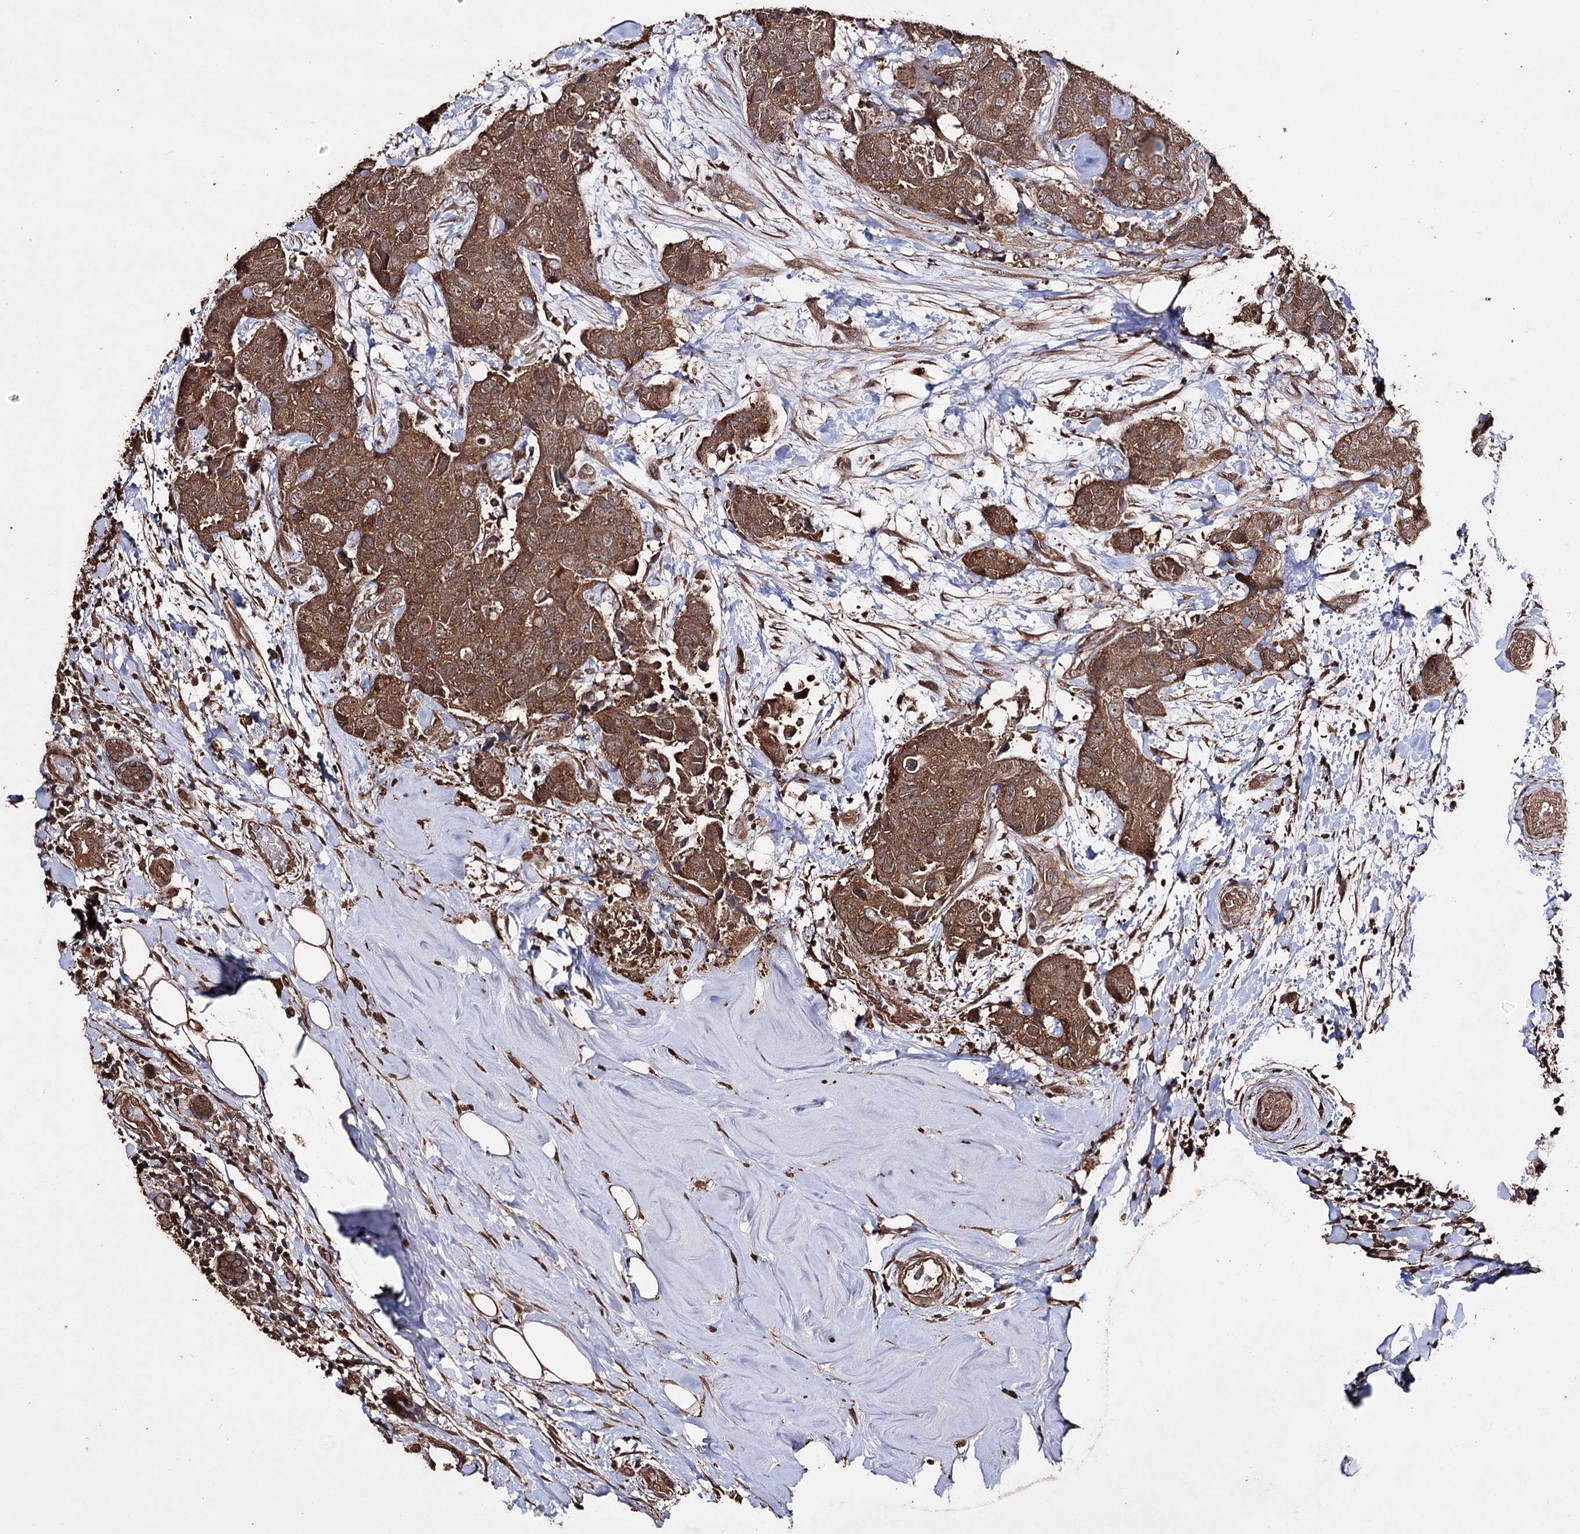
{"staining": {"intensity": "moderate", "quantity": ">75%", "location": "cytoplasmic/membranous"}, "tissue": "breast cancer", "cell_type": "Tumor cells", "image_type": "cancer", "snomed": [{"axis": "morphology", "description": "Duct carcinoma"}, {"axis": "topography", "description": "Breast"}], "caption": "This histopathology image demonstrates breast cancer stained with immunohistochemistry (IHC) to label a protein in brown. The cytoplasmic/membranous of tumor cells show moderate positivity for the protein. Nuclei are counter-stained blue.", "gene": "ZNF662", "patient": {"sex": "female", "age": 62}}